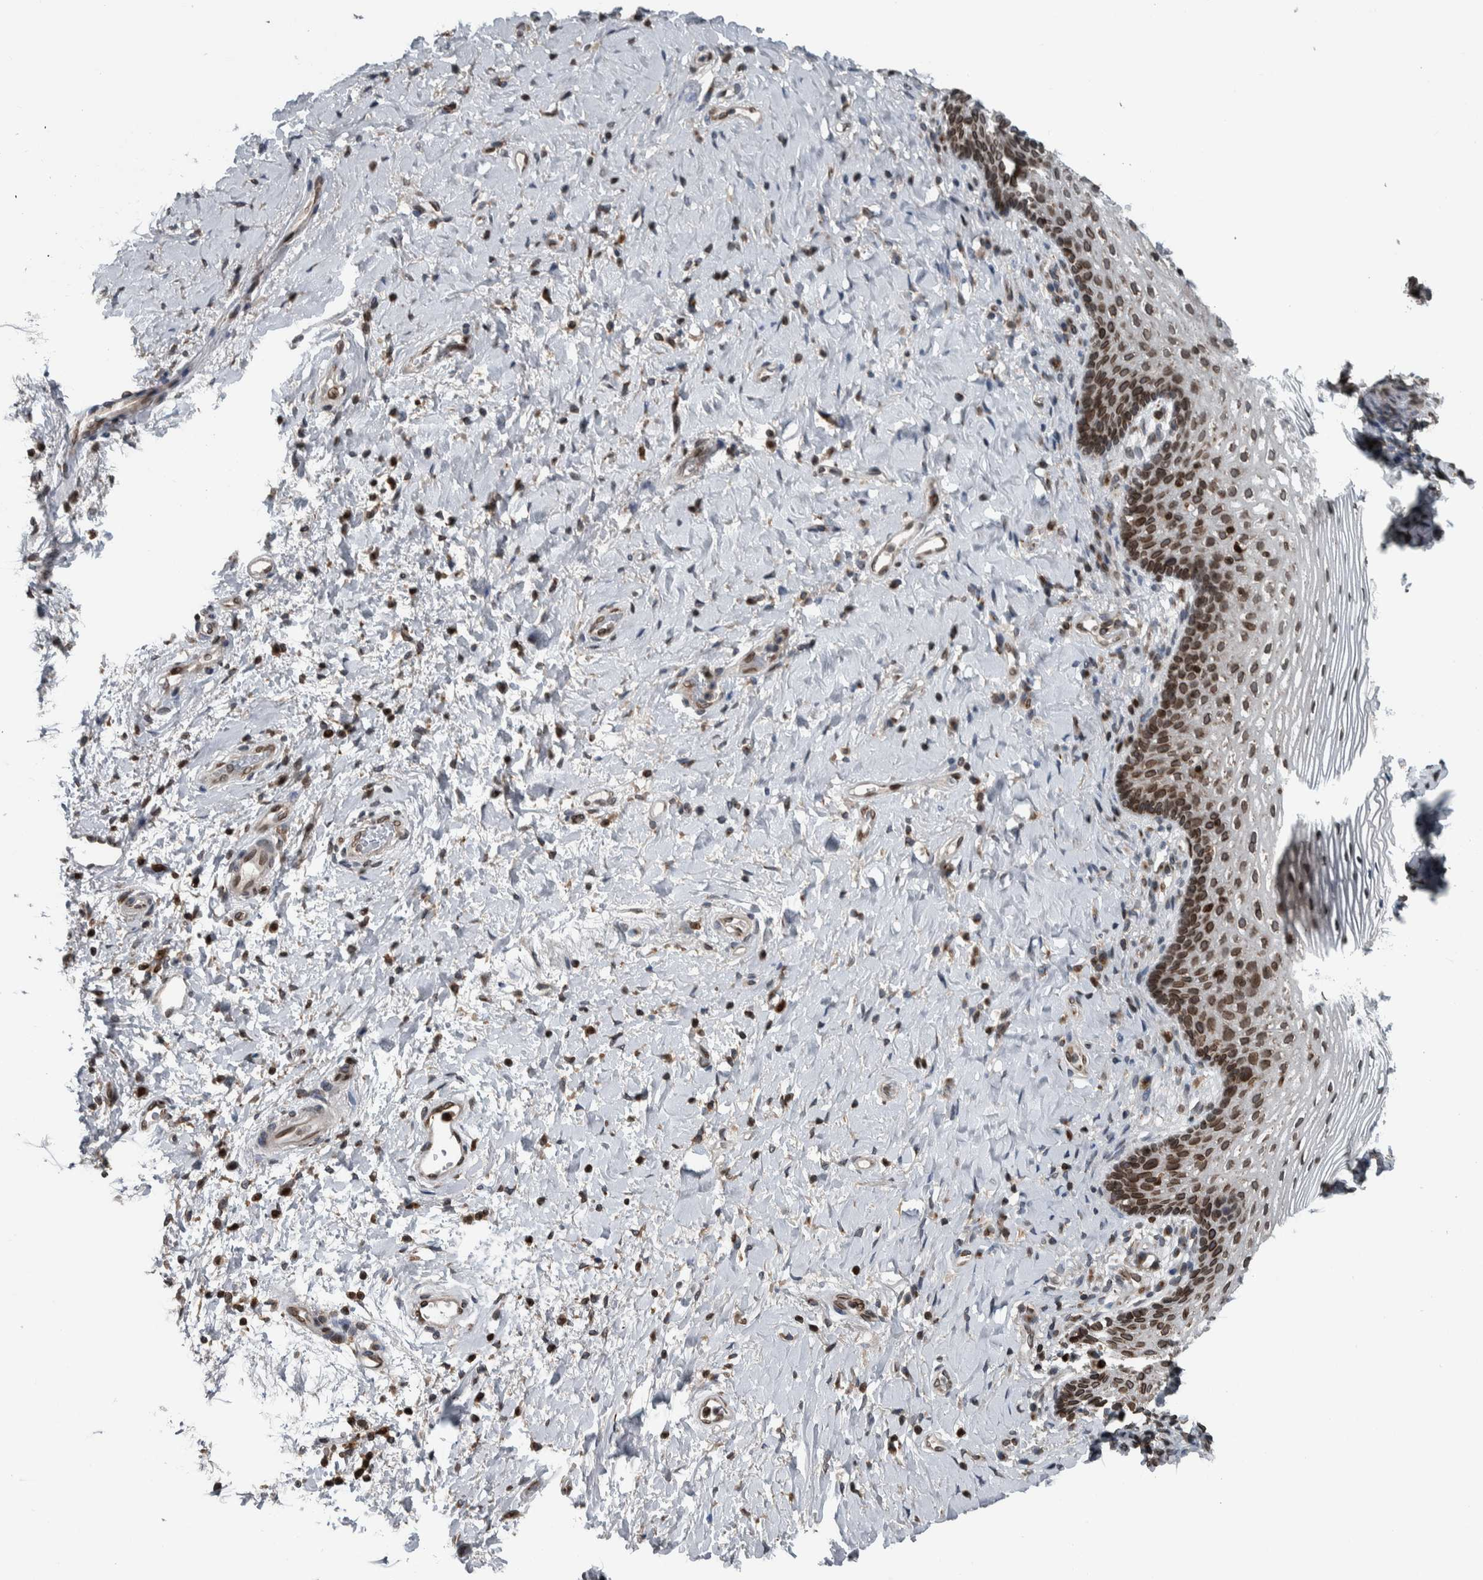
{"staining": {"intensity": "strong", "quantity": "<25%", "location": "cytoplasmic/membranous,nuclear"}, "tissue": "vagina", "cell_type": "Squamous epithelial cells", "image_type": "normal", "snomed": [{"axis": "morphology", "description": "Normal tissue, NOS"}, {"axis": "topography", "description": "Vagina"}], "caption": "An immunohistochemistry histopathology image of benign tissue is shown. Protein staining in brown shows strong cytoplasmic/membranous,nuclear positivity in vagina within squamous epithelial cells.", "gene": "FAM135B", "patient": {"sex": "female", "age": 60}}